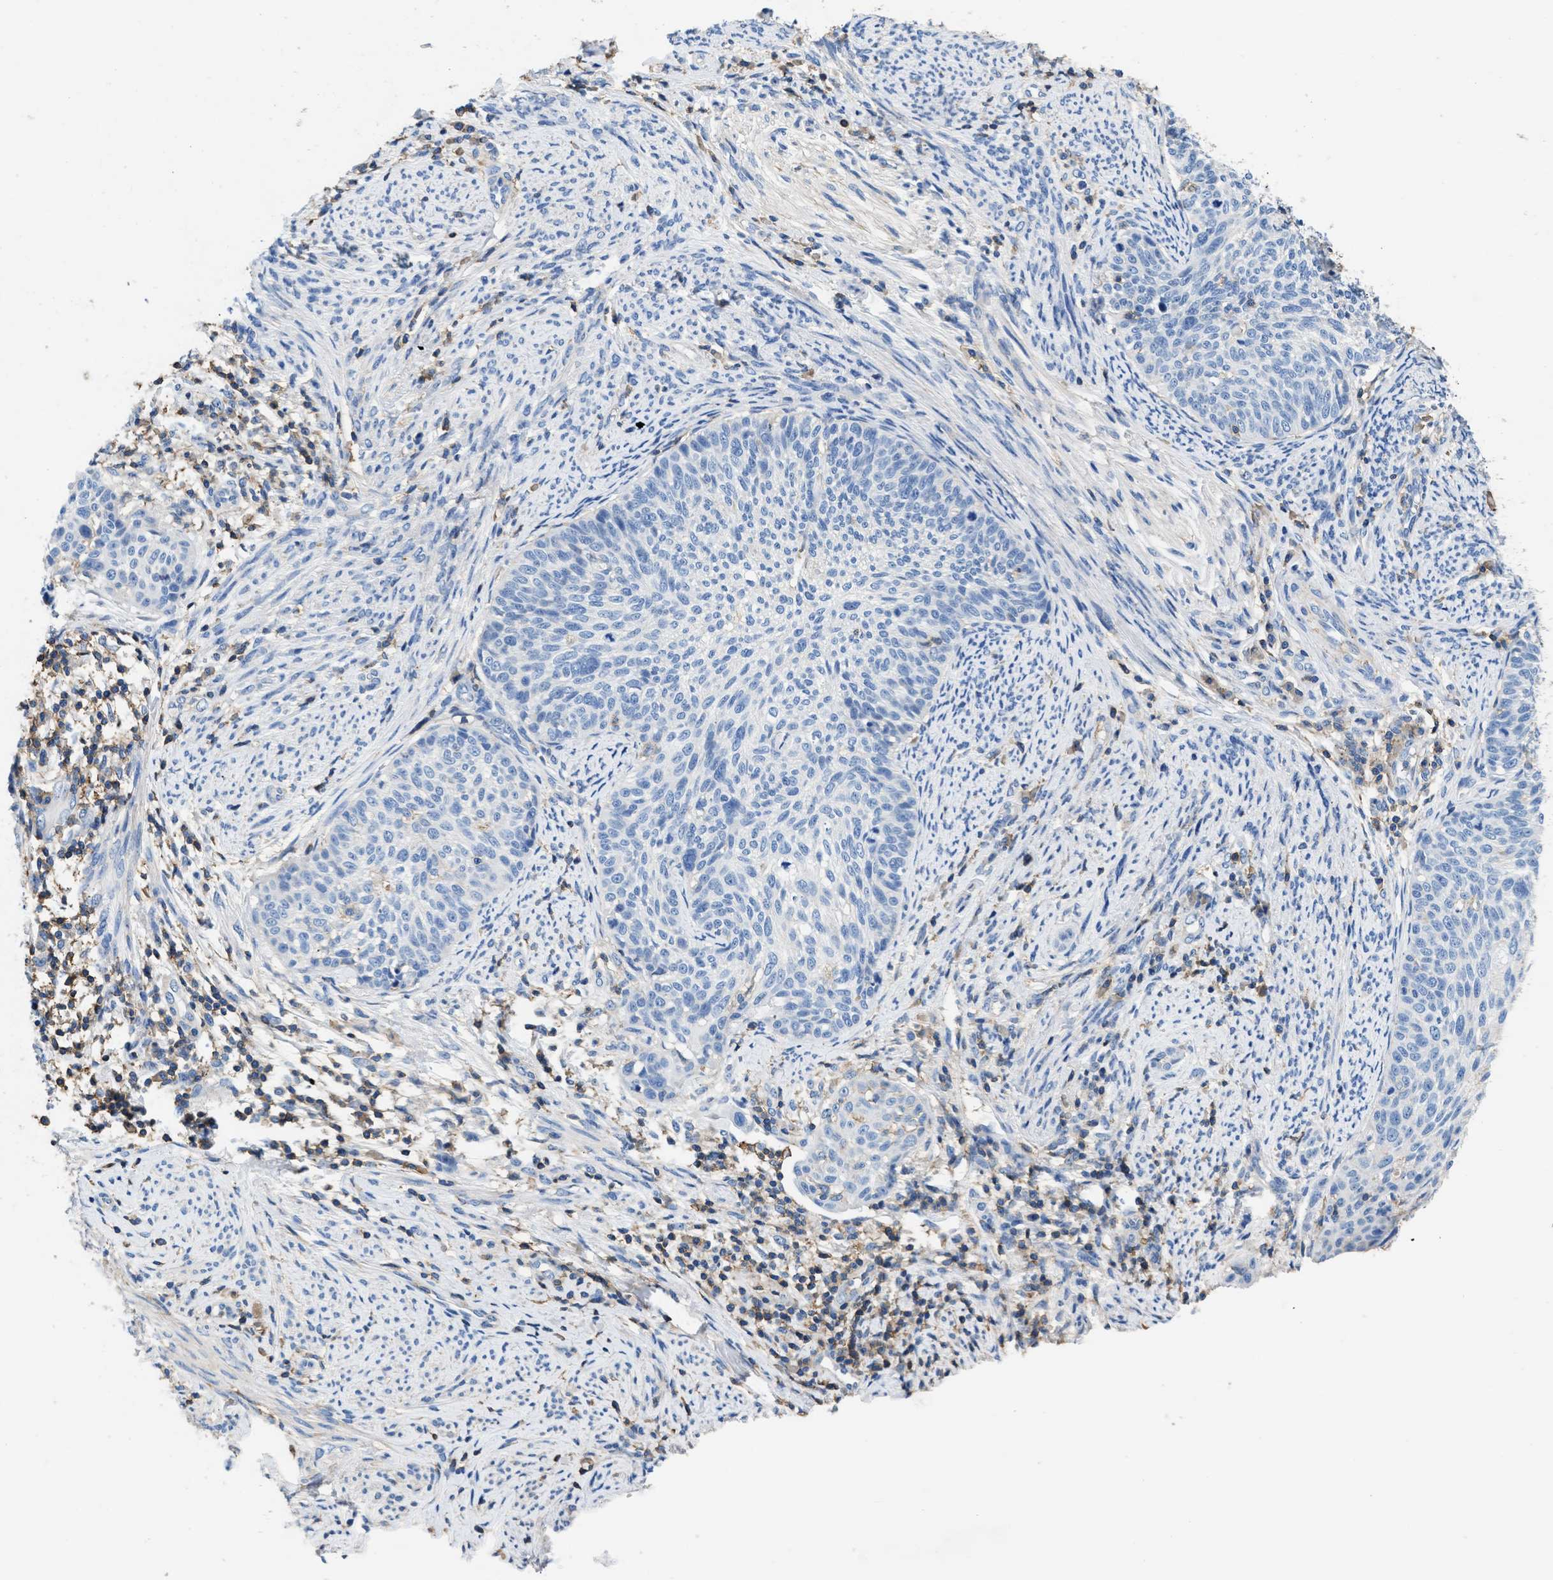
{"staining": {"intensity": "negative", "quantity": "none", "location": "none"}, "tissue": "cervical cancer", "cell_type": "Tumor cells", "image_type": "cancer", "snomed": [{"axis": "morphology", "description": "Squamous cell carcinoma, NOS"}, {"axis": "topography", "description": "Cervix"}], "caption": "There is no significant positivity in tumor cells of cervical cancer. The staining was performed using DAB to visualize the protein expression in brown, while the nuclei were stained in blue with hematoxylin (Magnification: 20x).", "gene": "KCNQ4", "patient": {"sex": "female", "age": 70}}